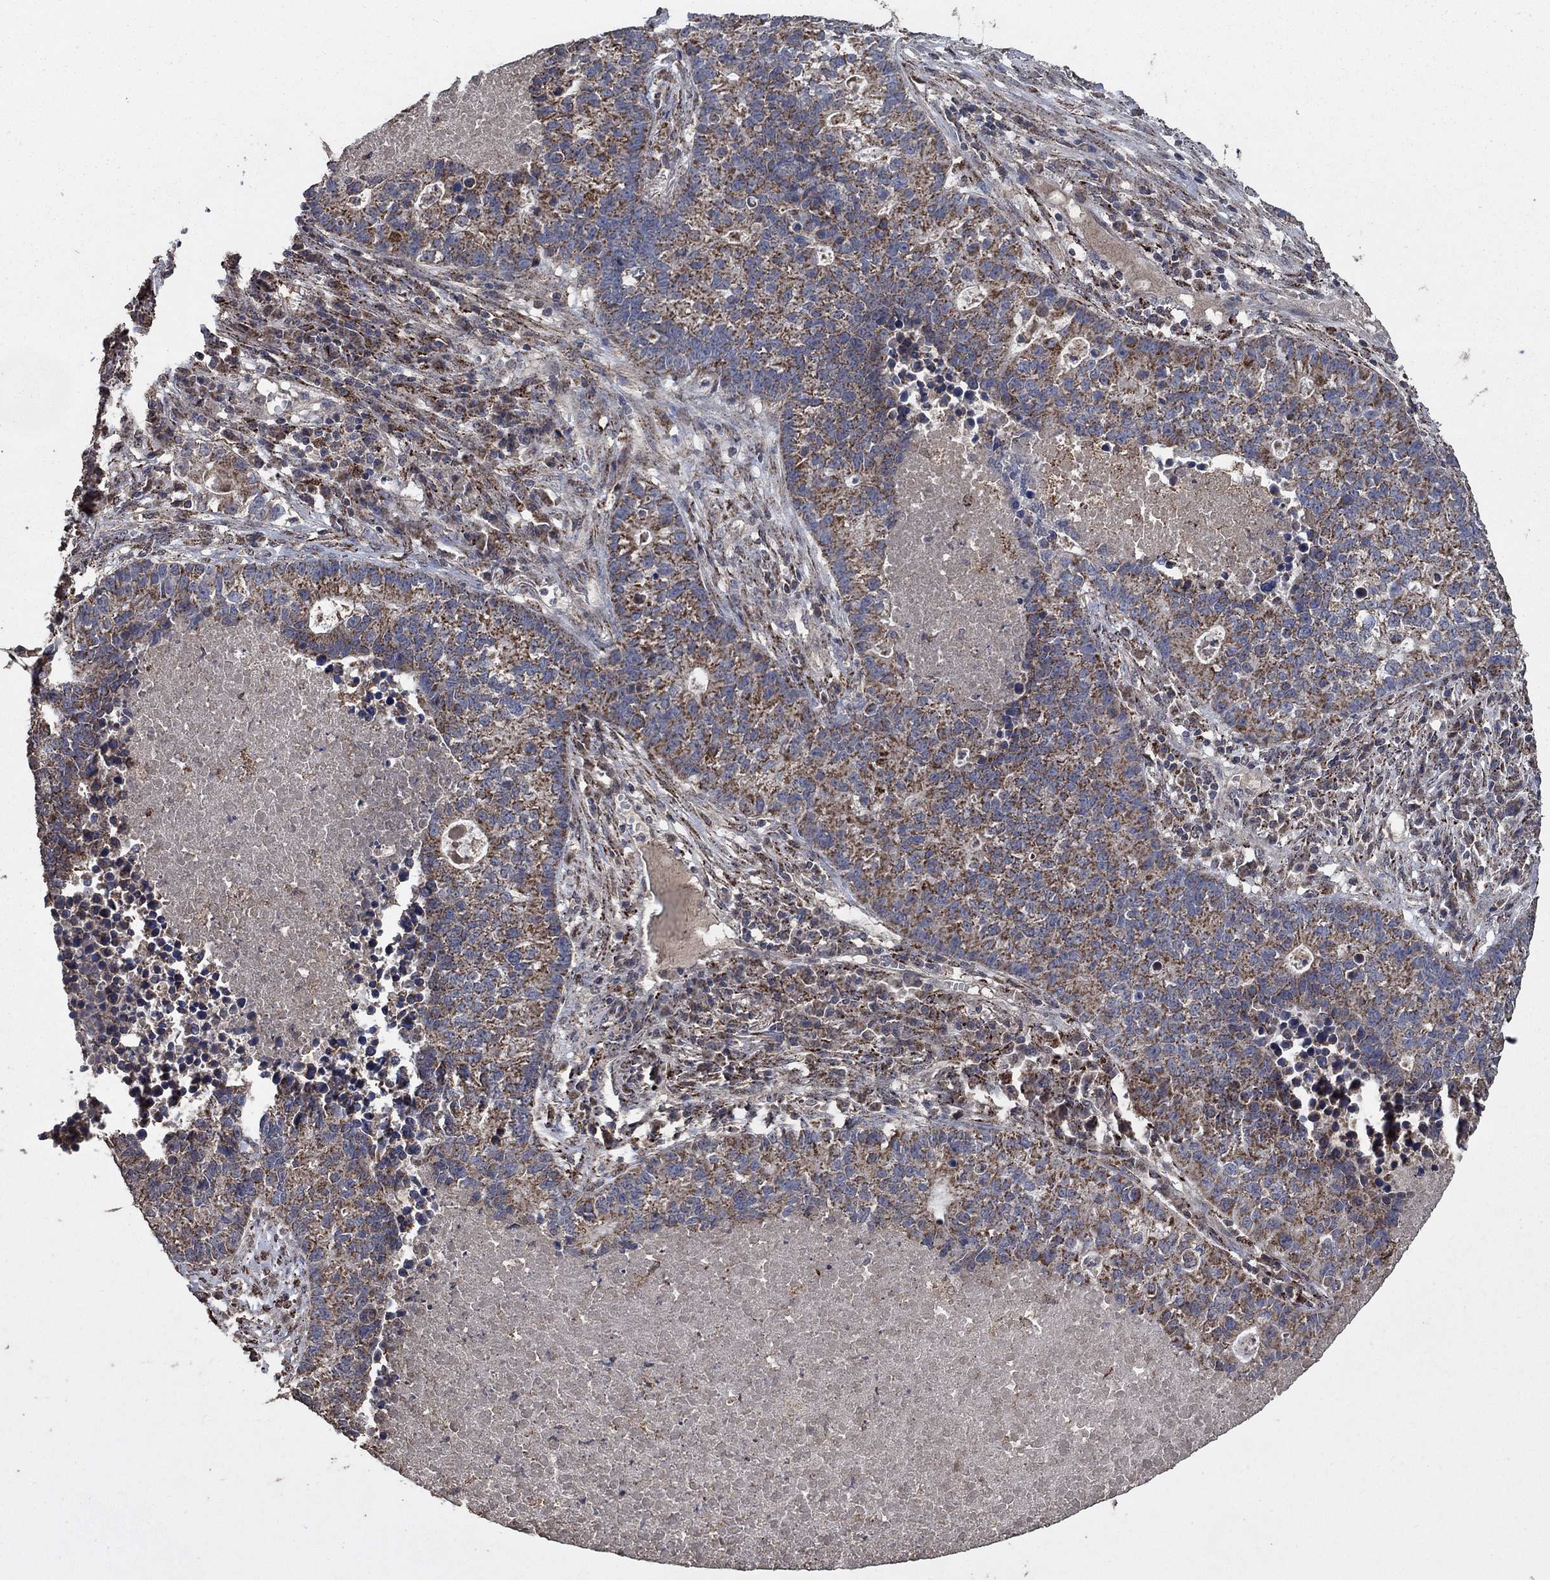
{"staining": {"intensity": "strong", "quantity": "25%-75%", "location": "cytoplasmic/membranous"}, "tissue": "lung cancer", "cell_type": "Tumor cells", "image_type": "cancer", "snomed": [{"axis": "morphology", "description": "Adenocarcinoma, NOS"}, {"axis": "topography", "description": "Lung"}], "caption": "Human lung cancer (adenocarcinoma) stained with a protein marker demonstrates strong staining in tumor cells.", "gene": "MRPS24", "patient": {"sex": "male", "age": 57}}